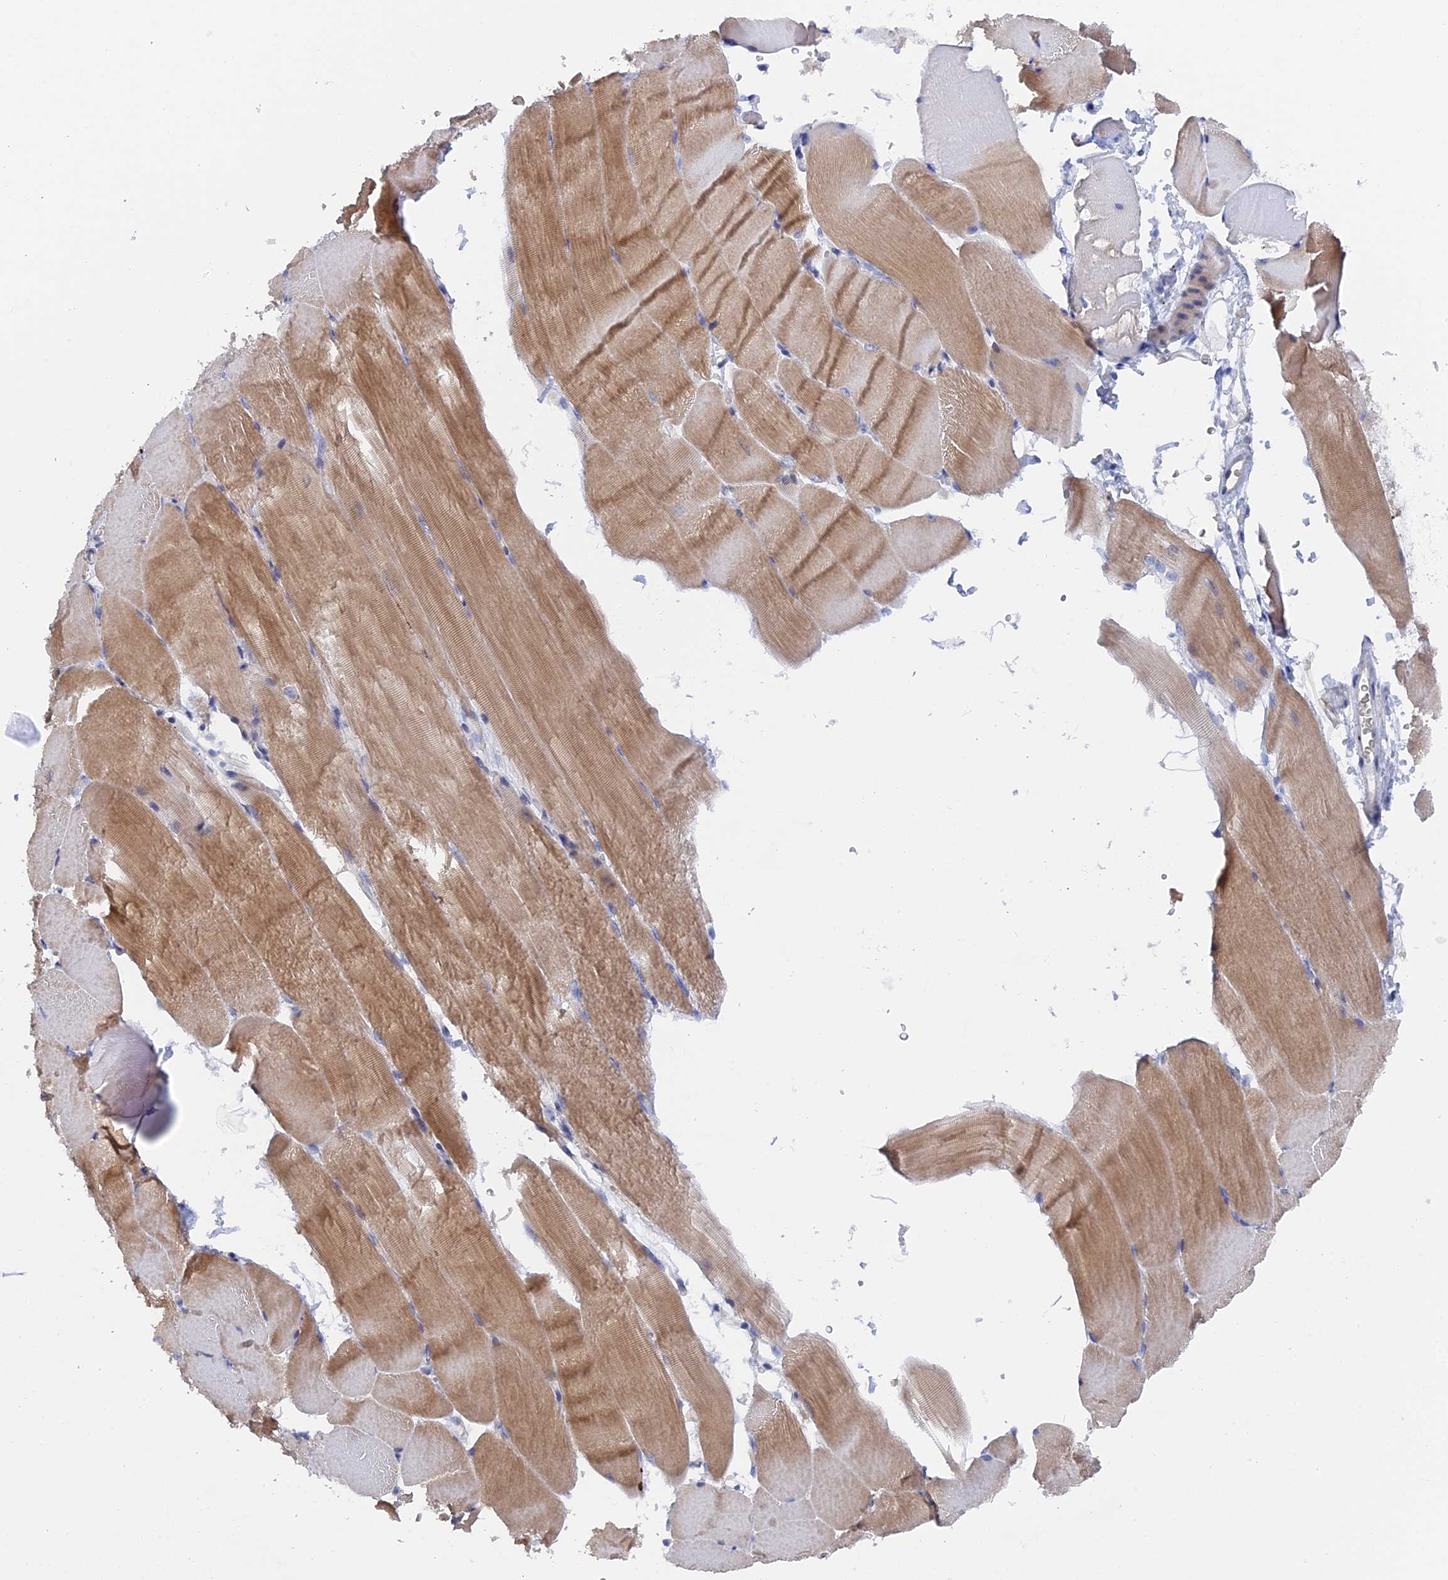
{"staining": {"intensity": "moderate", "quantity": "25%-75%", "location": "cytoplasmic/membranous"}, "tissue": "skeletal muscle", "cell_type": "Myocytes", "image_type": "normal", "snomed": [{"axis": "morphology", "description": "Normal tissue, NOS"}, {"axis": "topography", "description": "Skeletal muscle"}, {"axis": "topography", "description": "Parathyroid gland"}], "caption": "High-magnification brightfield microscopy of benign skeletal muscle stained with DAB (3,3'-diaminobenzidine) (brown) and counterstained with hematoxylin (blue). myocytes exhibit moderate cytoplasmic/membranous positivity is identified in about25%-75% of cells.", "gene": "BRD2", "patient": {"sex": "female", "age": 37}}